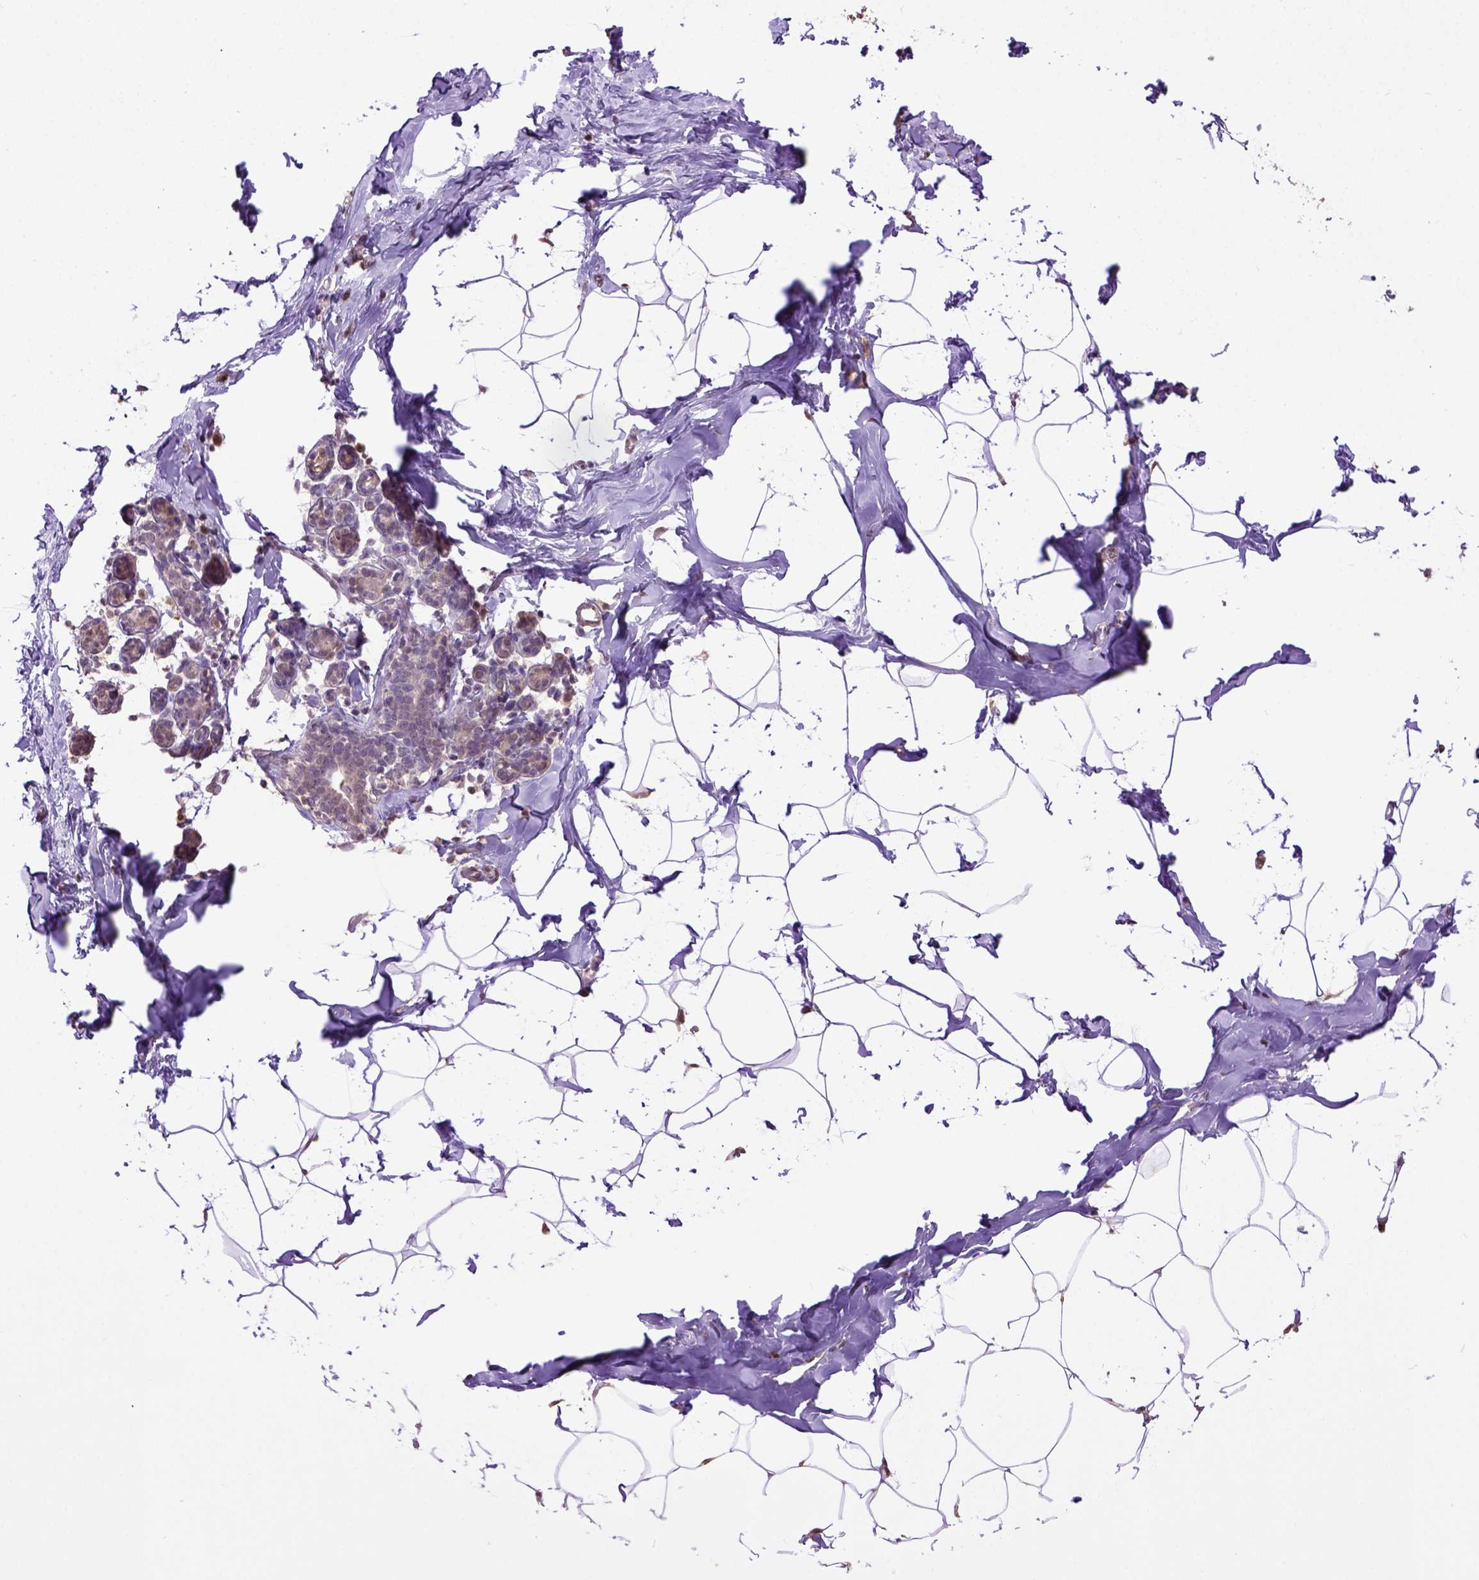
{"staining": {"intensity": "weak", "quantity": ">75%", "location": "cytoplasmic/membranous"}, "tissue": "breast", "cell_type": "Adipocytes", "image_type": "normal", "snomed": [{"axis": "morphology", "description": "Normal tissue, NOS"}, {"axis": "topography", "description": "Breast"}], "caption": "IHC photomicrograph of unremarkable breast: human breast stained using immunohistochemistry (IHC) reveals low levels of weak protein expression localized specifically in the cytoplasmic/membranous of adipocytes, appearing as a cytoplasmic/membranous brown color.", "gene": "WDR17", "patient": {"sex": "female", "age": 32}}